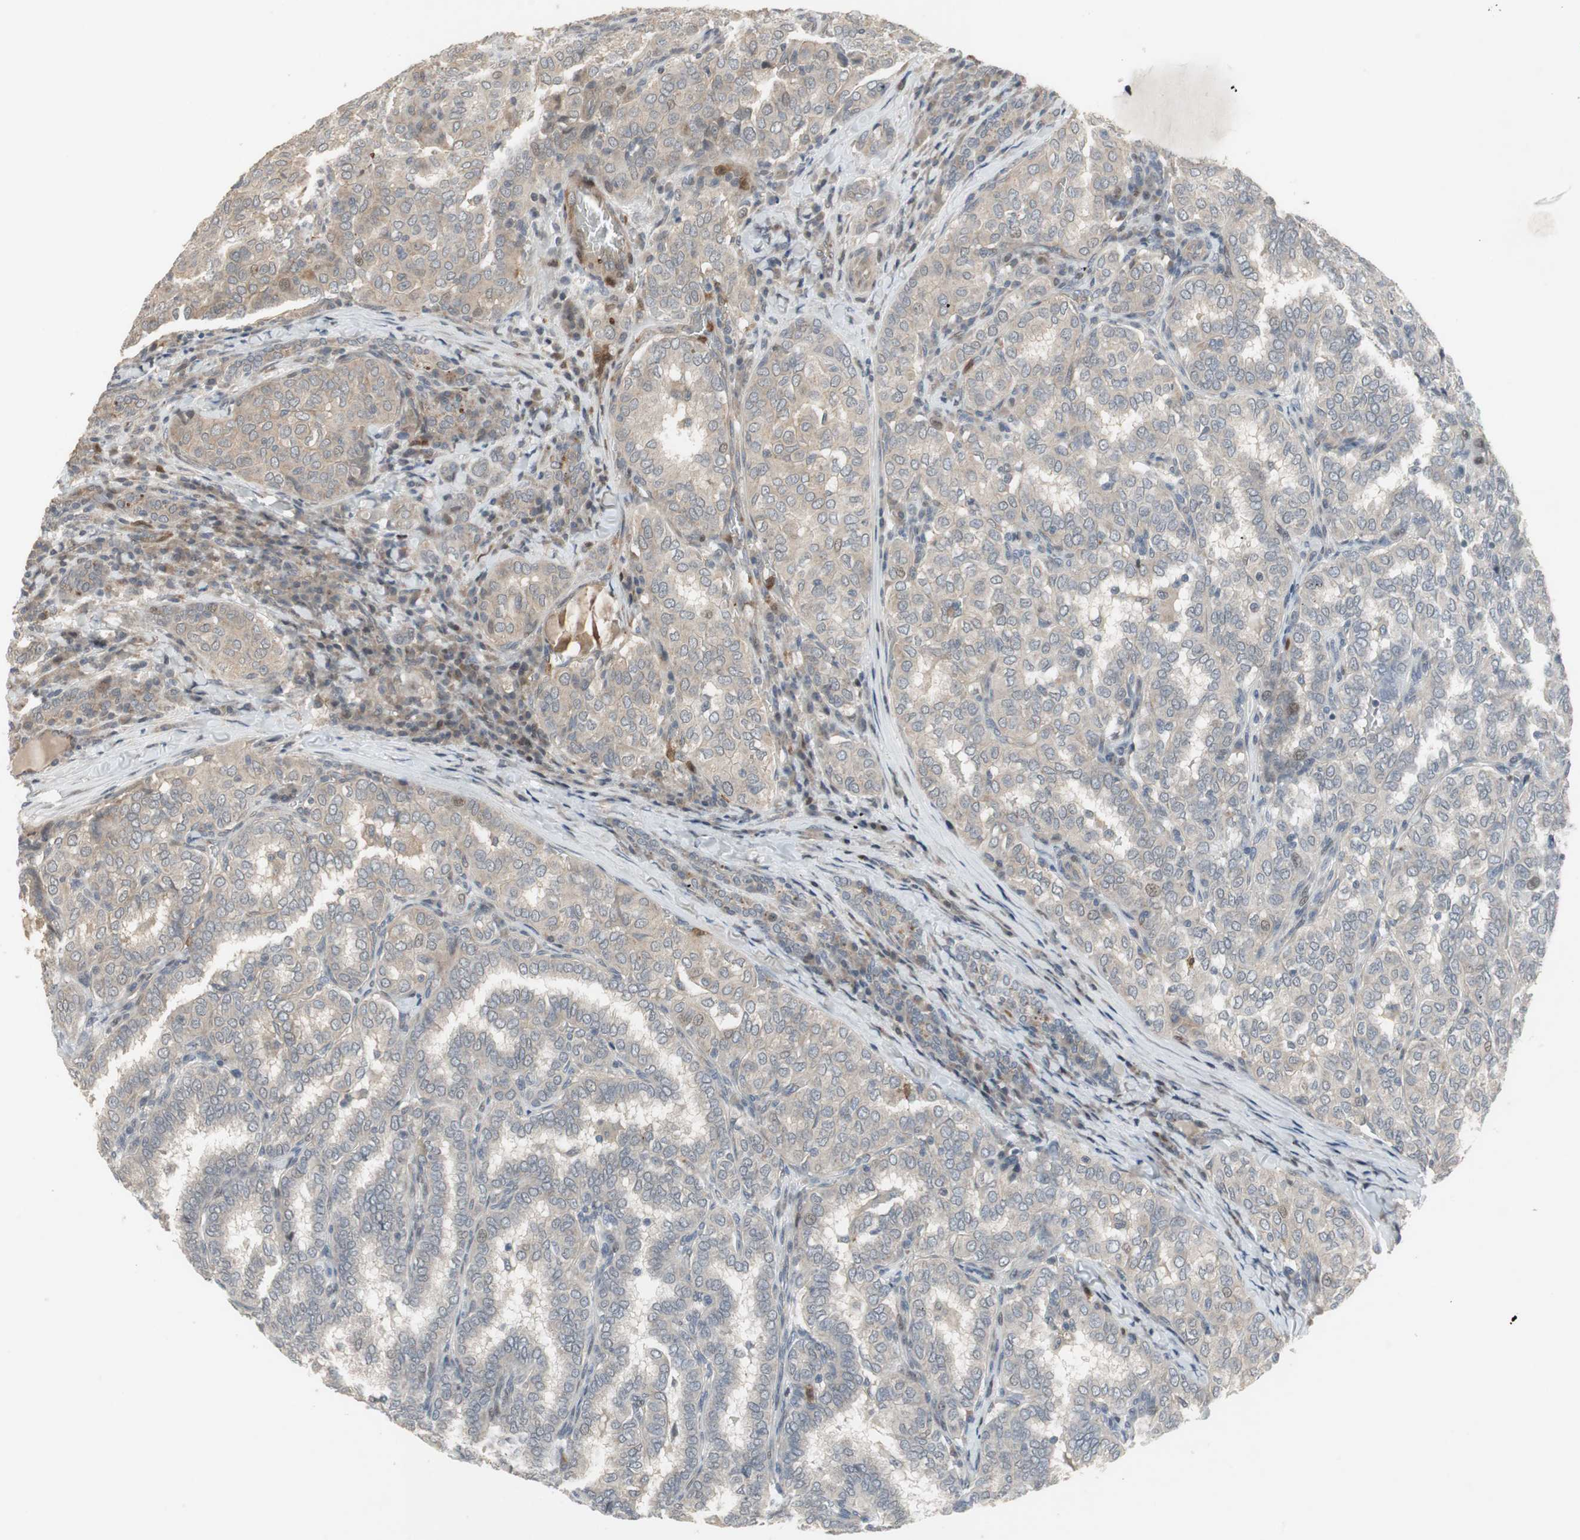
{"staining": {"intensity": "weak", "quantity": "25%-75%", "location": "cytoplasmic/membranous"}, "tissue": "thyroid cancer", "cell_type": "Tumor cells", "image_type": "cancer", "snomed": [{"axis": "morphology", "description": "Papillary adenocarcinoma, NOS"}, {"axis": "topography", "description": "Thyroid gland"}], "caption": "Protein analysis of papillary adenocarcinoma (thyroid) tissue exhibits weak cytoplasmic/membranous positivity in about 25%-75% of tumor cells.", "gene": "SNX4", "patient": {"sex": "female", "age": 30}}